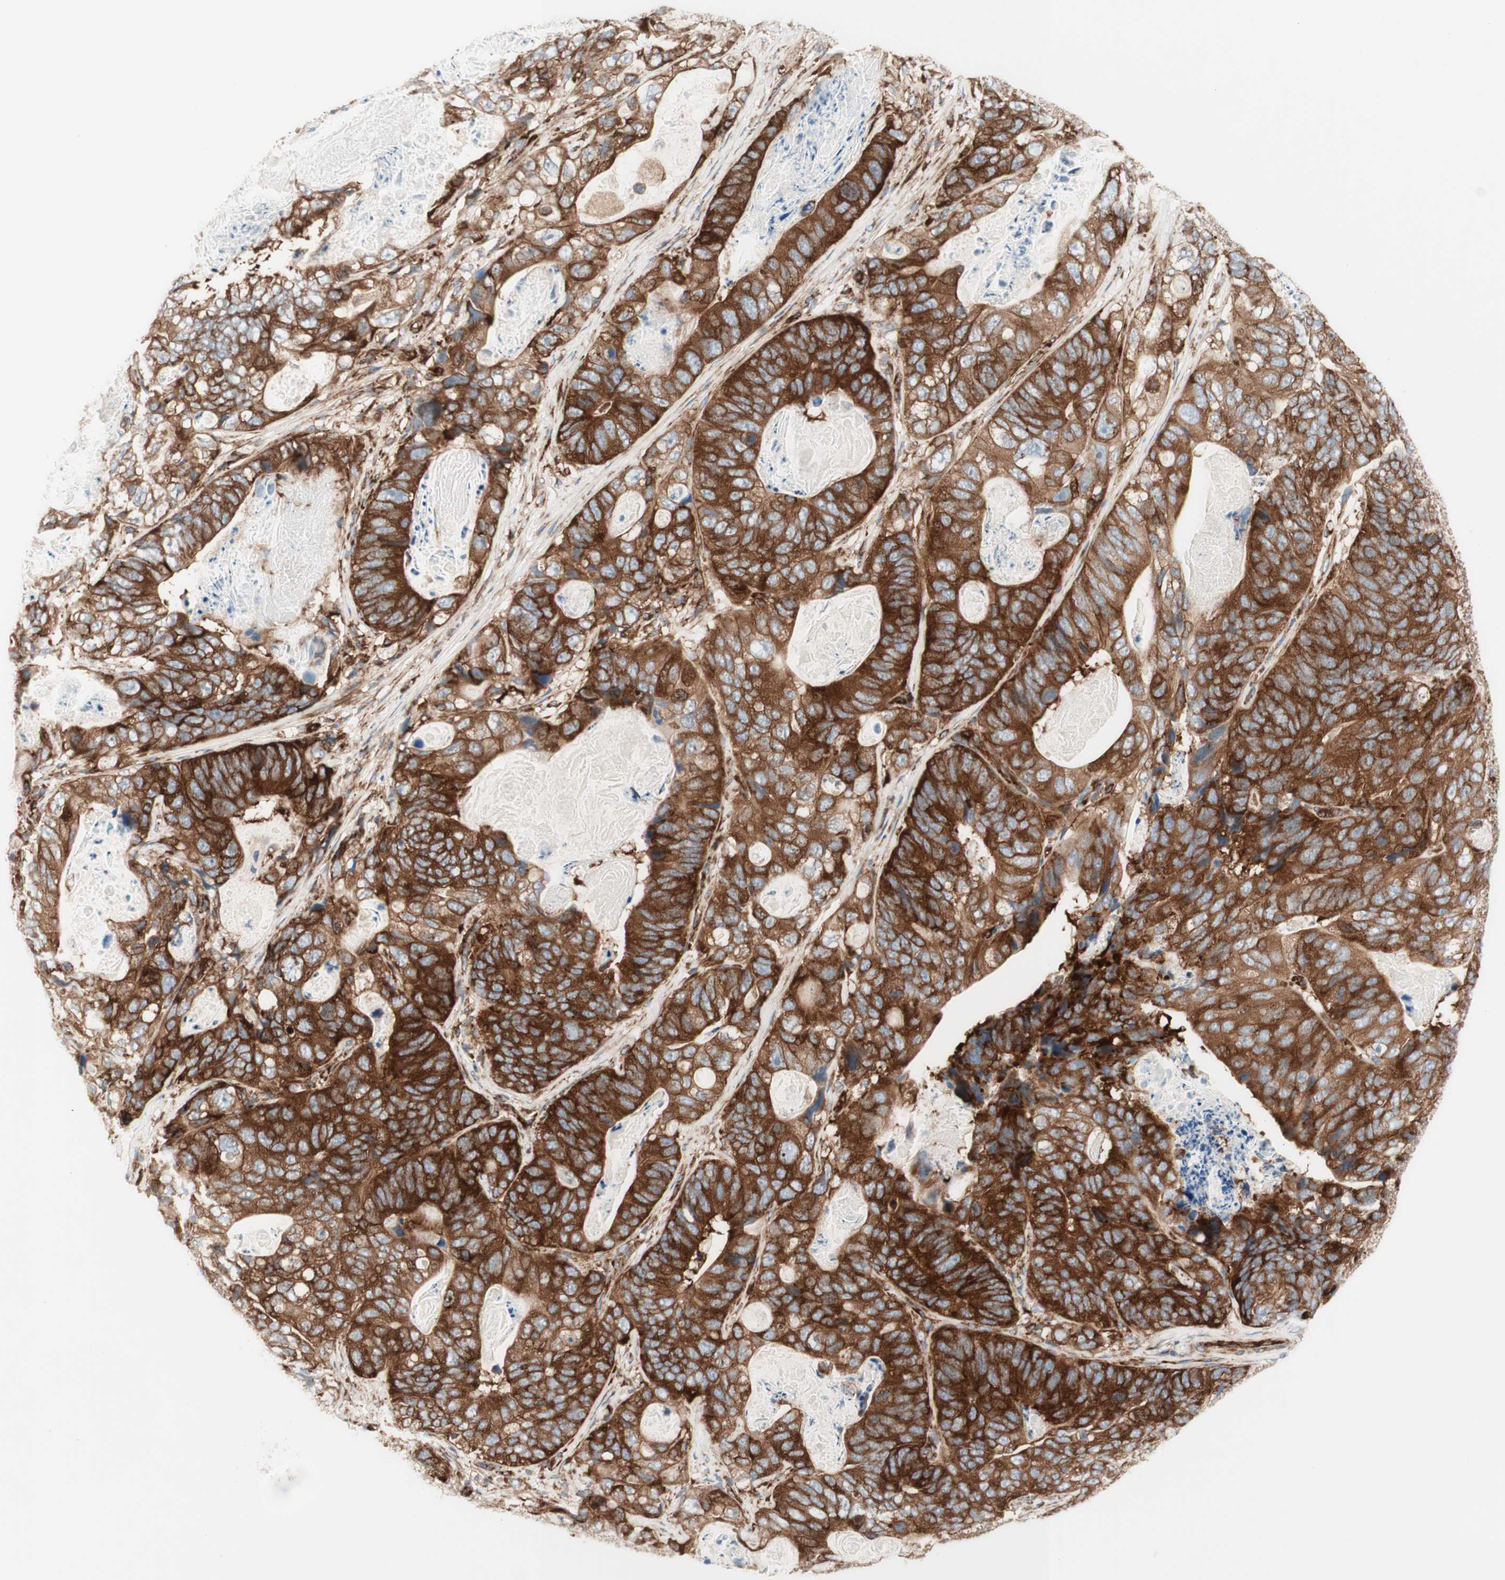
{"staining": {"intensity": "strong", "quantity": ">75%", "location": "cytoplasmic/membranous"}, "tissue": "stomach cancer", "cell_type": "Tumor cells", "image_type": "cancer", "snomed": [{"axis": "morphology", "description": "Adenocarcinoma, NOS"}, {"axis": "topography", "description": "Stomach"}], "caption": "Human stomach adenocarcinoma stained with a brown dye displays strong cytoplasmic/membranous positive staining in approximately >75% of tumor cells.", "gene": "CCN4", "patient": {"sex": "female", "age": 89}}